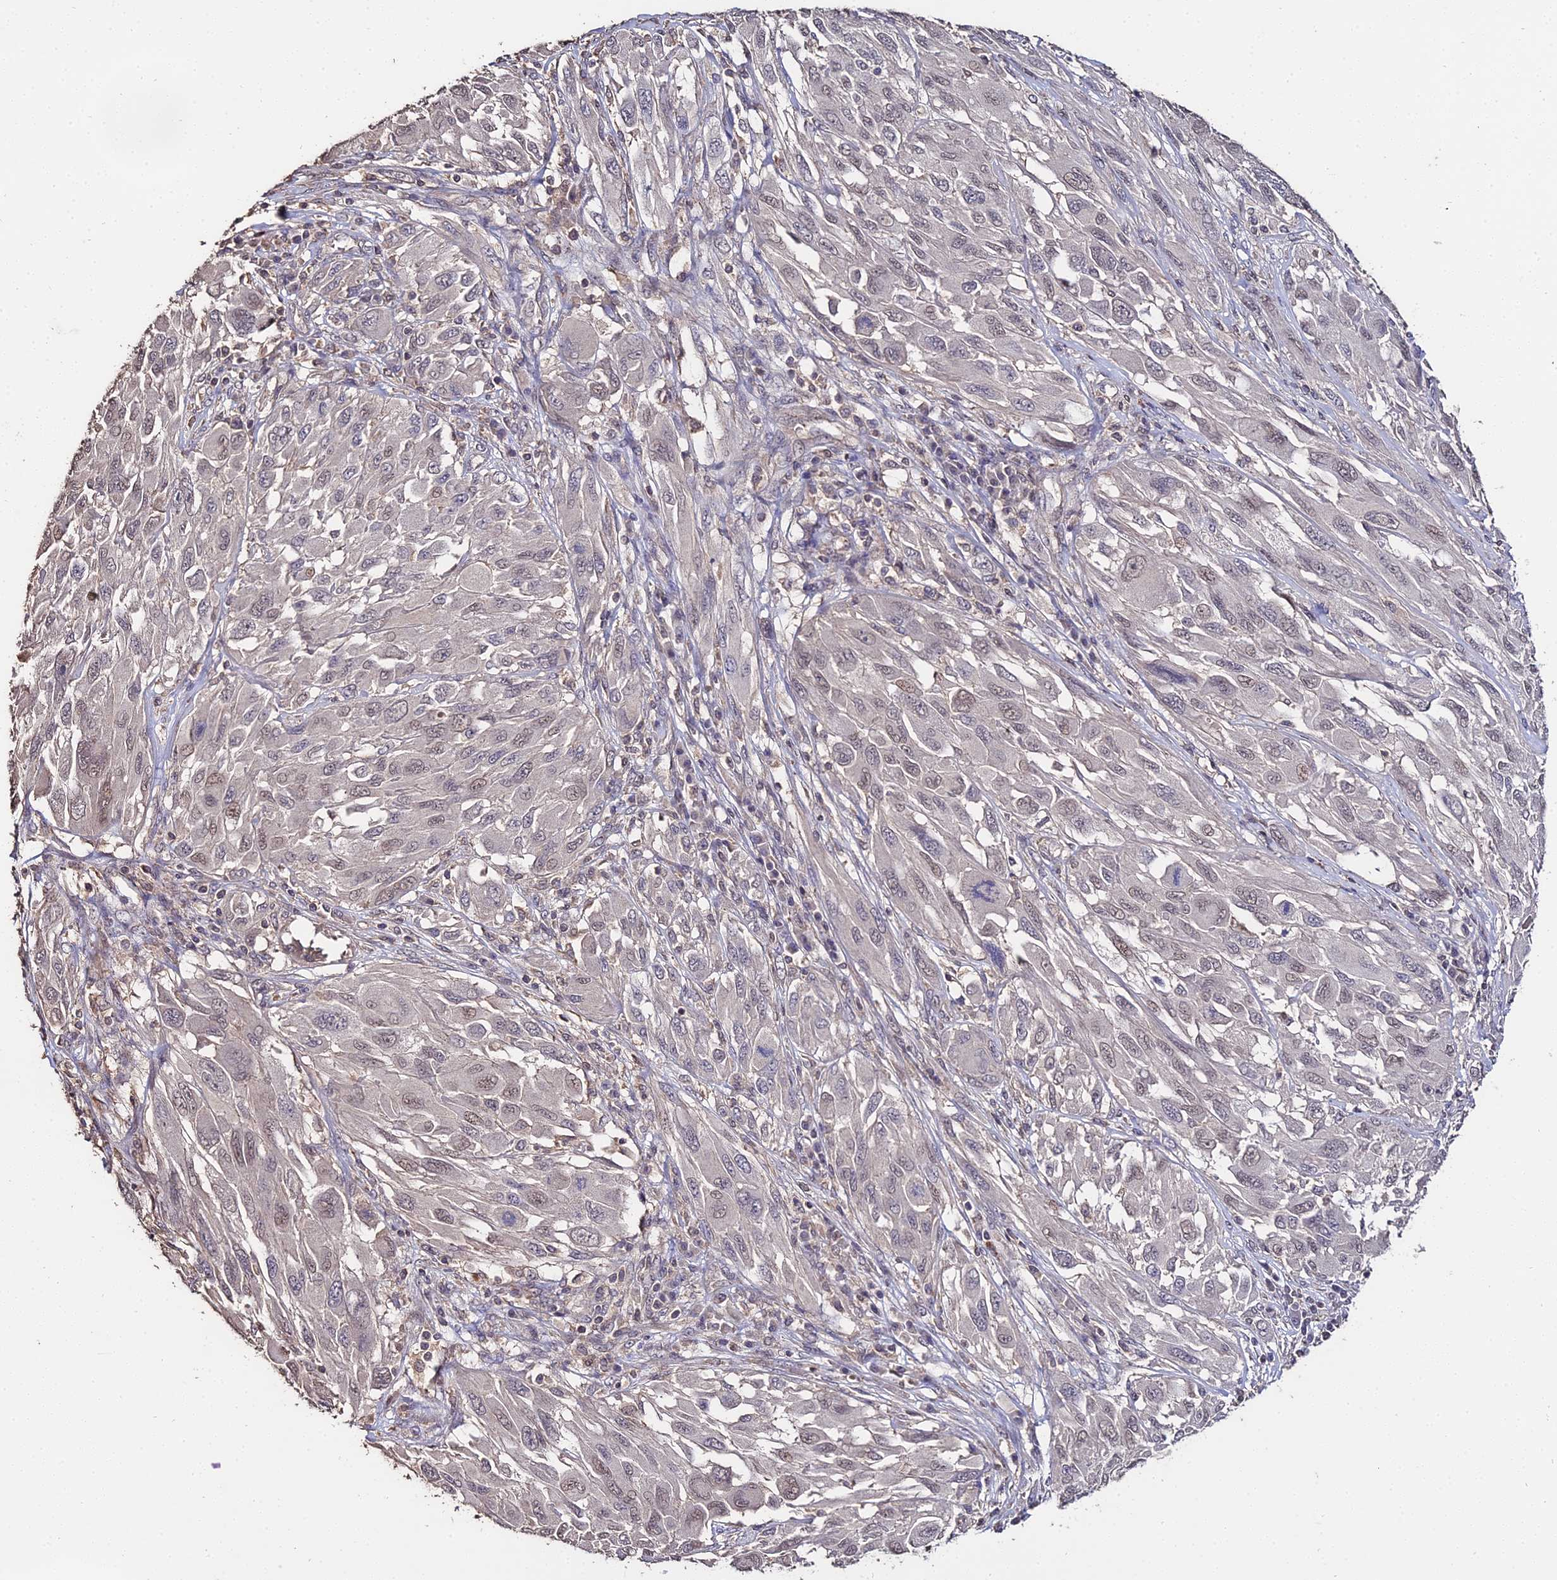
{"staining": {"intensity": "weak", "quantity": "25%-75%", "location": "nuclear"}, "tissue": "melanoma", "cell_type": "Tumor cells", "image_type": "cancer", "snomed": [{"axis": "morphology", "description": "Malignant melanoma, NOS"}, {"axis": "topography", "description": "Skin"}], "caption": "Human melanoma stained for a protein (brown) demonstrates weak nuclear positive expression in about 25%-75% of tumor cells.", "gene": "LSM5", "patient": {"sex": "female", "age": 91}}